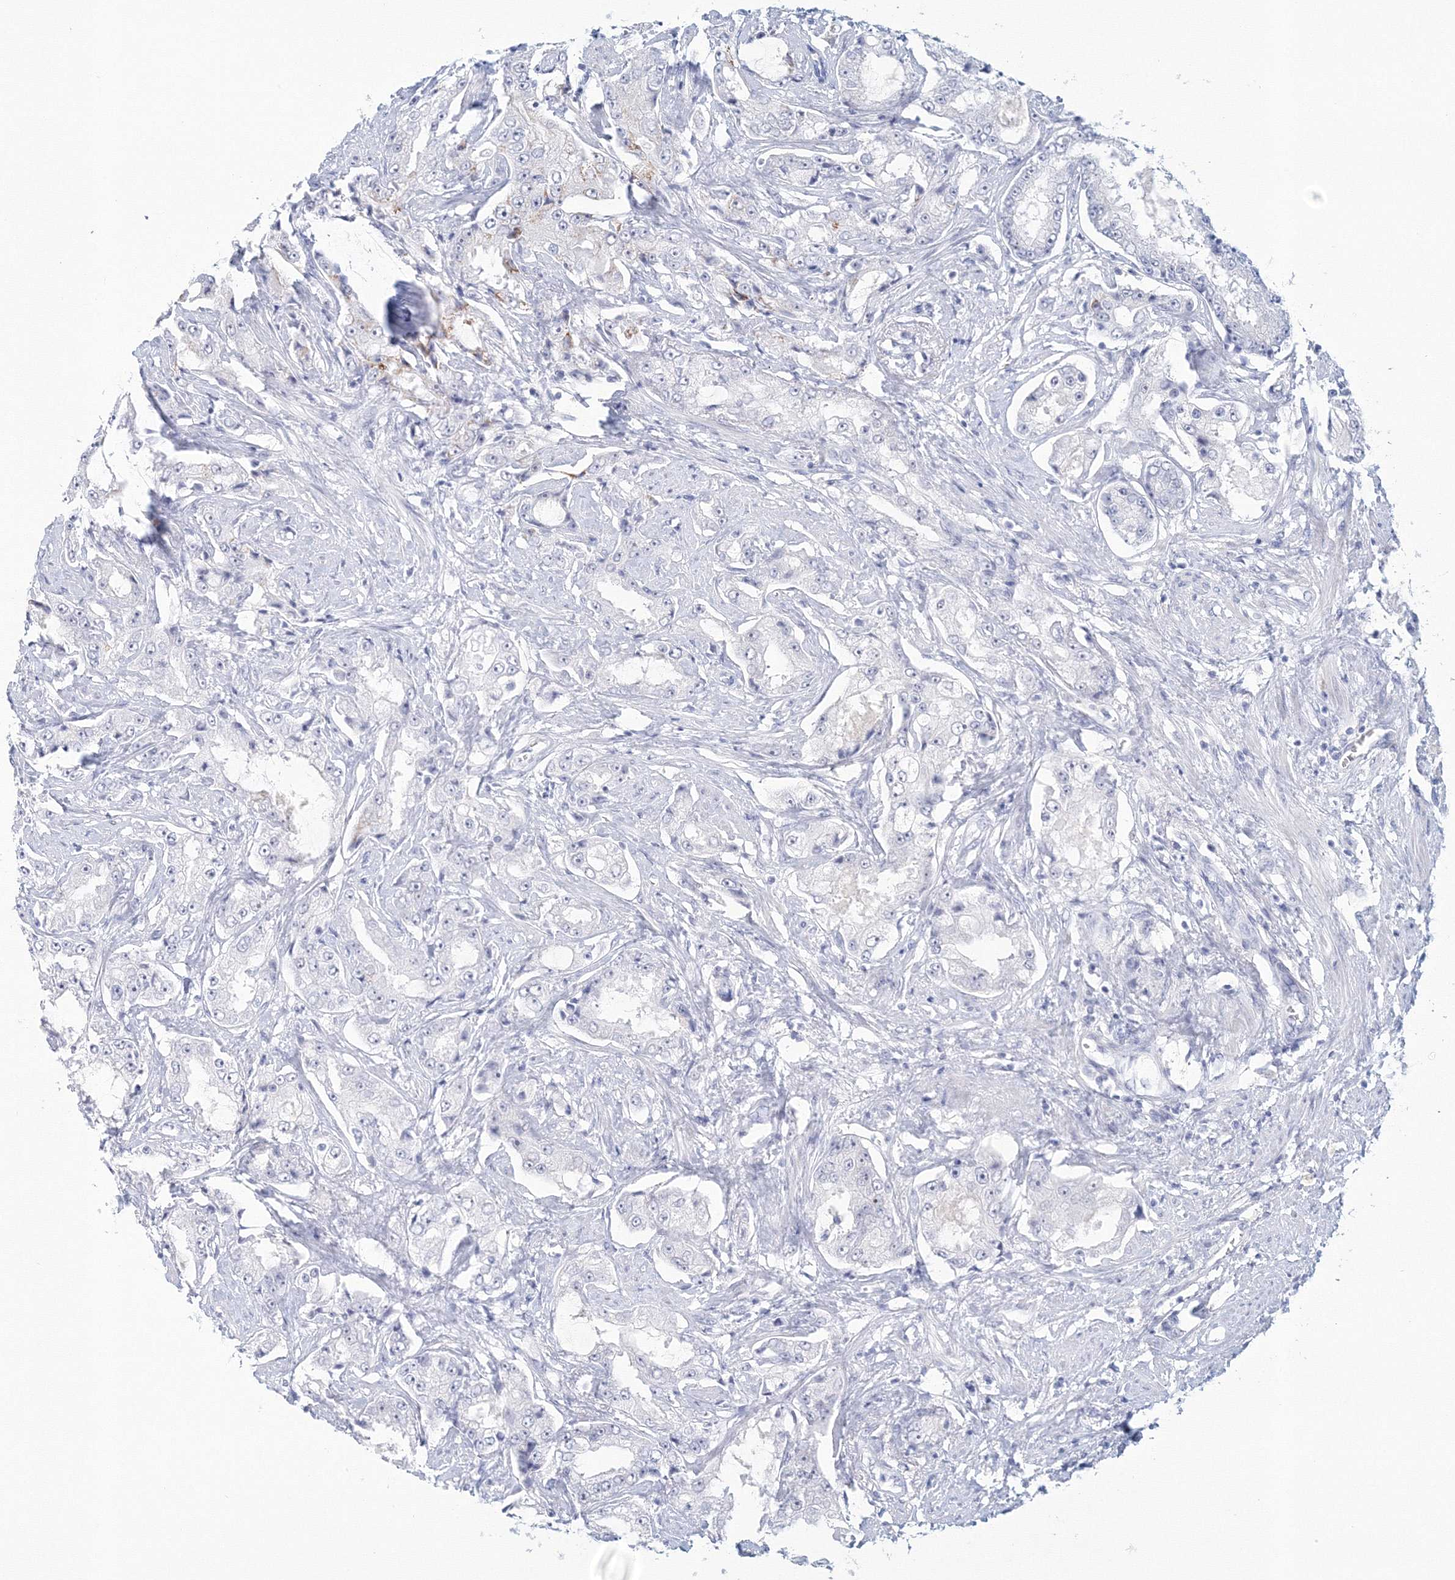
{"staining": {"intensity": "negative", "quantity": "none", "location": "none"}, "tissue": "prostate cancer", "cell_type": "Tumor cells", "image_type": "cancer", "snomed": [{"axis": "morphology", "description": "Adenocarcinoma, High grade"}, {"axis": "topography", "description": "Prostate"}], "caption": "Immunohistochemistry of high-grade adenocarcinoma (prostate) exhibits no expression in tumor cells. (Stains: DAB (3,3'-diaminobenzidine) IHC with hematoxylin counter stain, Microscopy: brightfield microscopy at high magnification).", "gene": "VSIG1", "patient": {"sex": "male", "age": 73}}